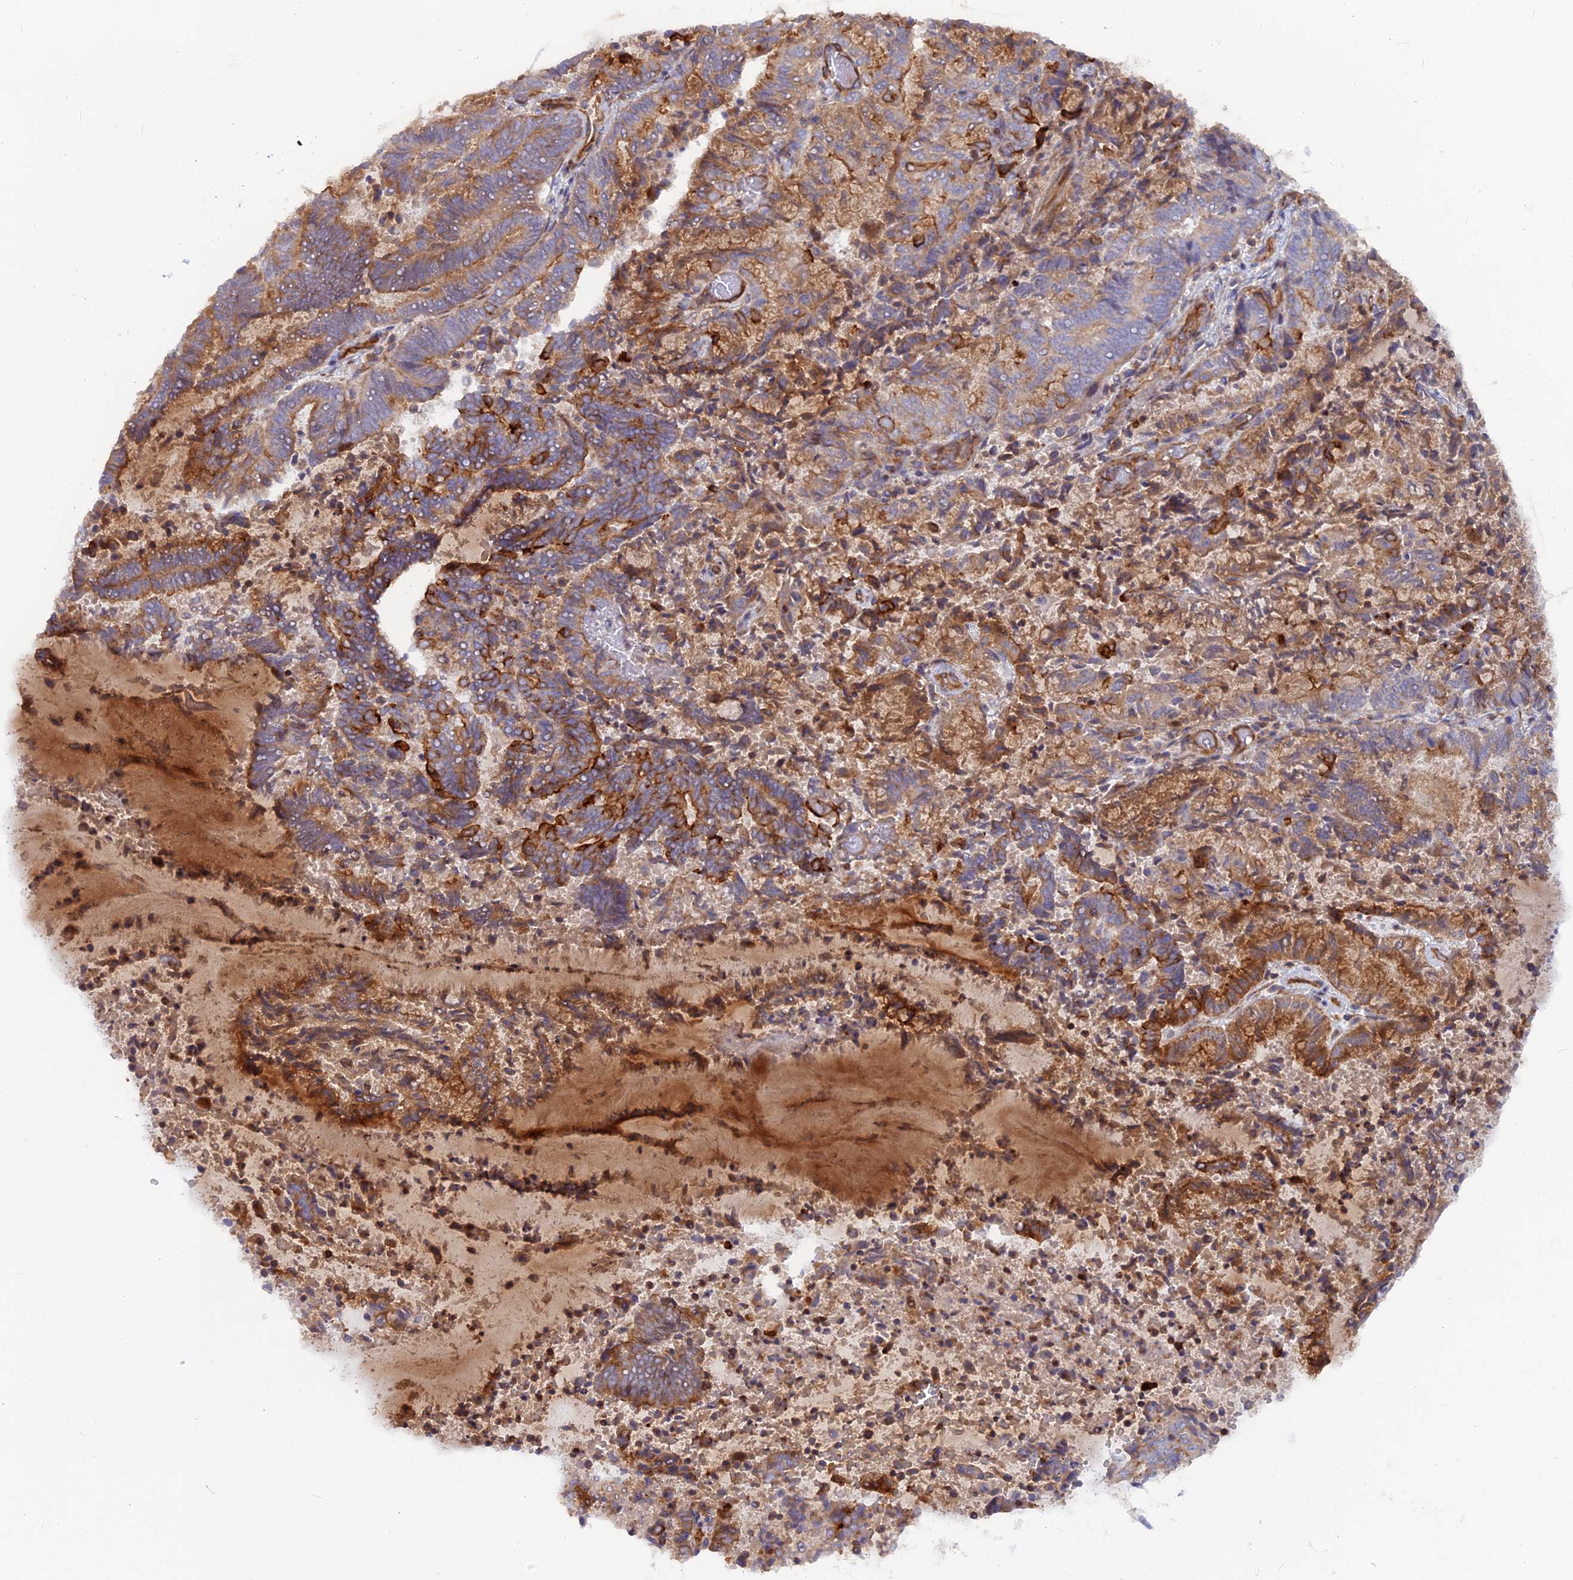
{"staining": {"intensity": "moderate", "quantity": "25%-75%", "location": "cytoplasmic/membranous"}, "tissue": "endometrial cancer", "cell_type": "Tumor cells", "image_type": "cancer", "snomed": [{"axis": "morphology", "description": "Adenocarcinoma, NOS"}, {"axis": "topography", "description": "Endometrium"}], "caption": "Moderate cytoplasmic/membranous staining for a protein is seen in approximately 25%-75% of tumor cells of endometrial adenocarcinoma using immunohistochemistry.", "gene": "CNBD2", "patient": {"sex": "female", "age": 80}}